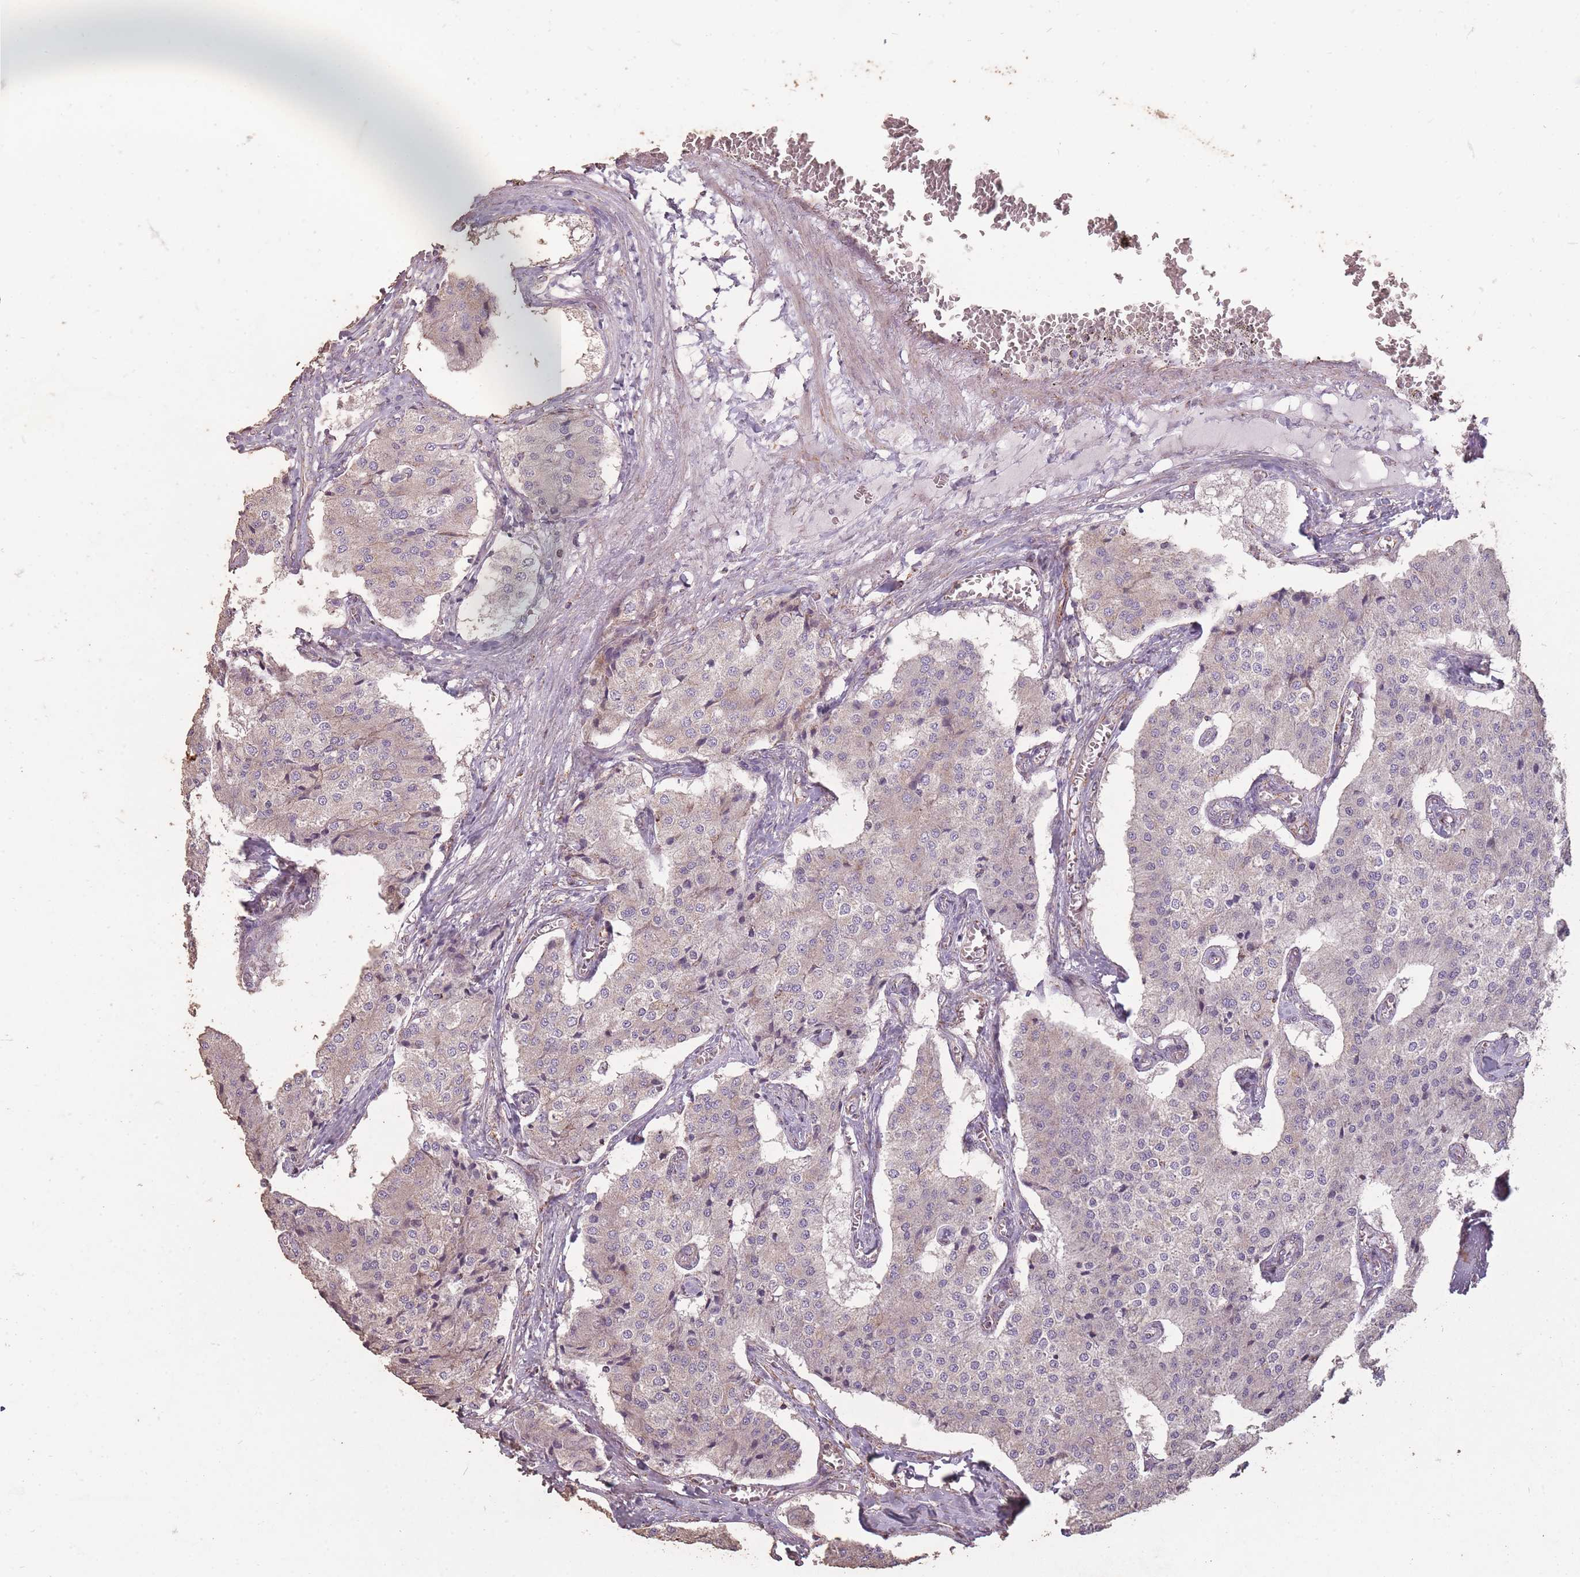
{"staining": {"intensity": "negative", "quantity": "none", "location": "none"}, "tissue": "carcinoid", "cell_type": "Tumor cells", "image_type": "cancer", "snomed": [{"axis": "morphology", "description": "Carcinoid, malignant, NOS"}, {"axis": "topography", "description": "Colon"}], "caption": "Tumor cells are negative for brown protein staining in malignant carcinoid.", "gene": "CNOT8", "patient": {"sex": "female", "age": 52}}